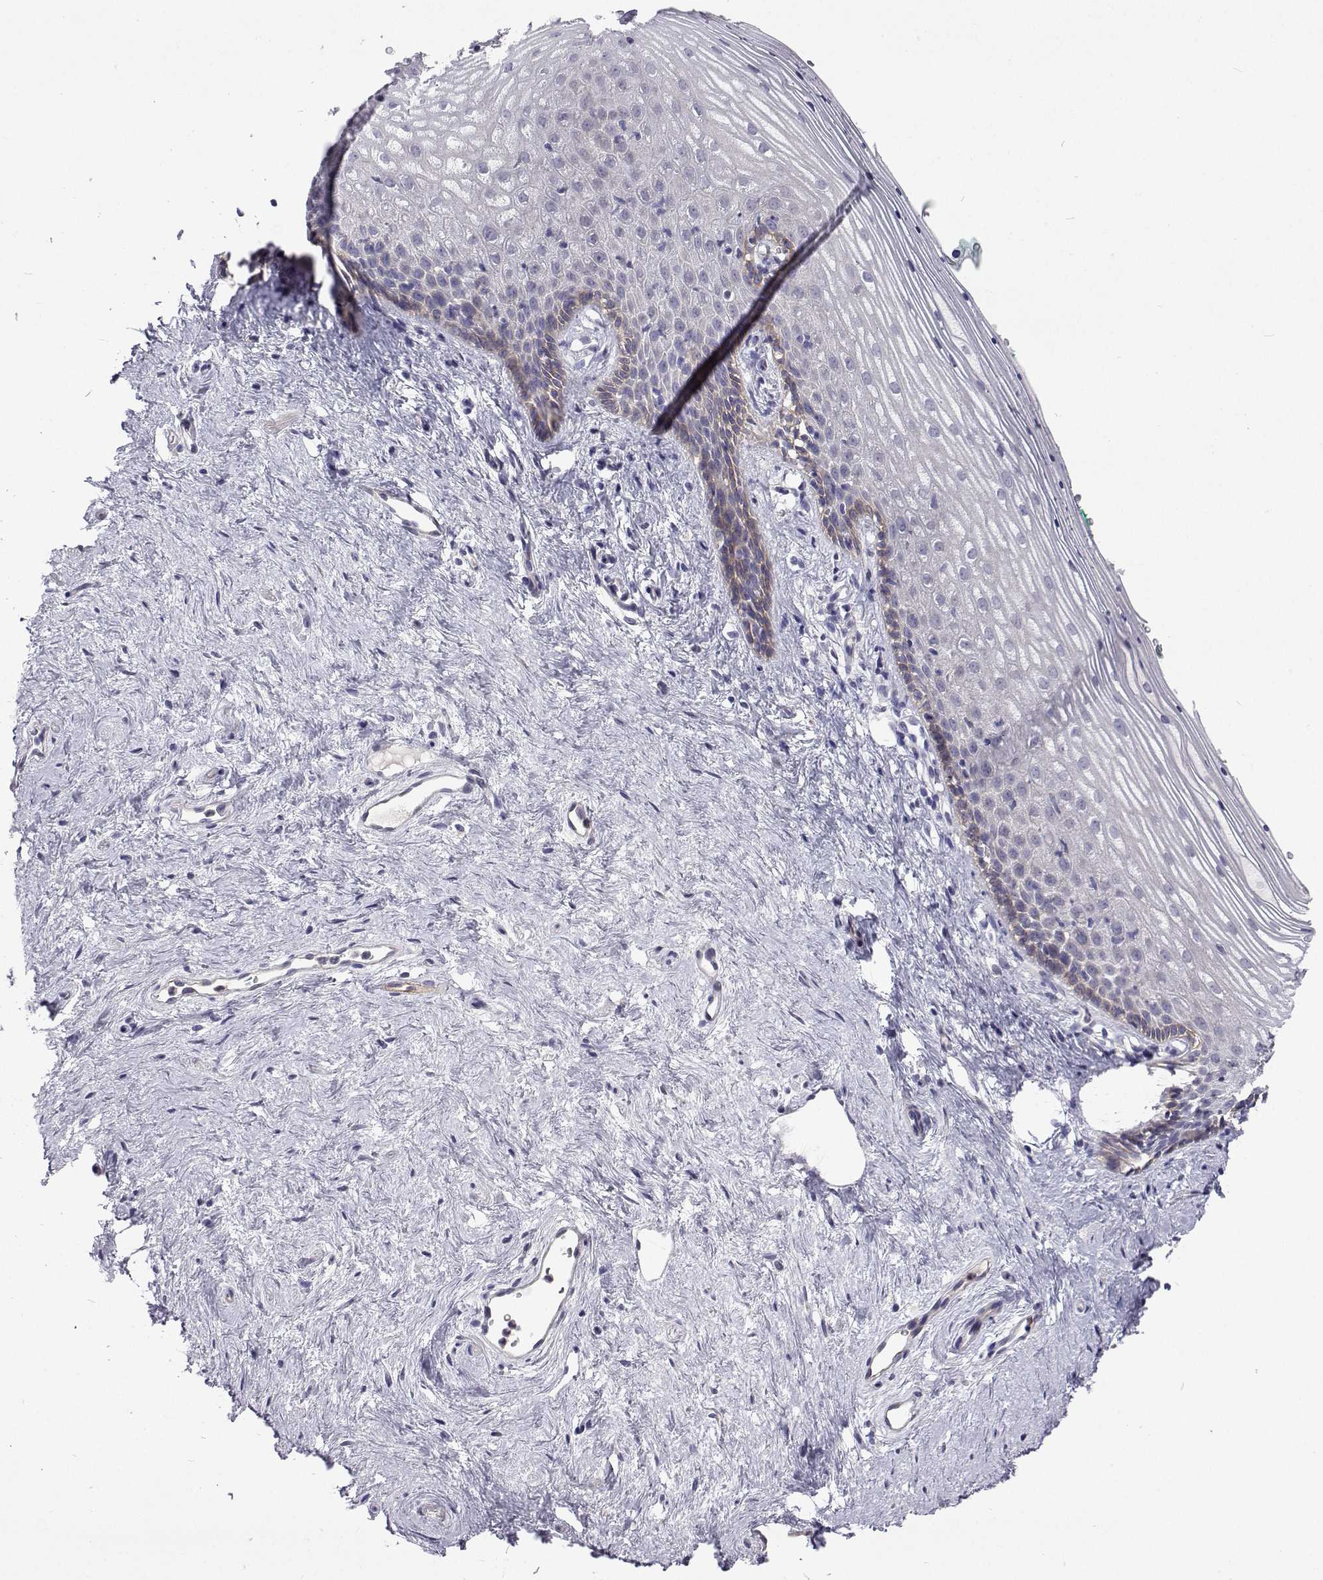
{"staining": {"intensity": "negative", "quantity": "none", "location": "none"}, "tissue": "vagina", "cell_type": "Squamous epithelial cells", "image_type": "normal", "snomed": [{"axis": "morphology", "description": "Normal tissue, NOS"}, {"axis": "topography", "description": "Vagina"}], "caption": "IHC image of unremarkable vagina: human vagina stained with DAB exhibits no significant protein staining in squamous epithelial cells.", "gene": "NPR3", "patient": {"sex": "female", "age": 42}}